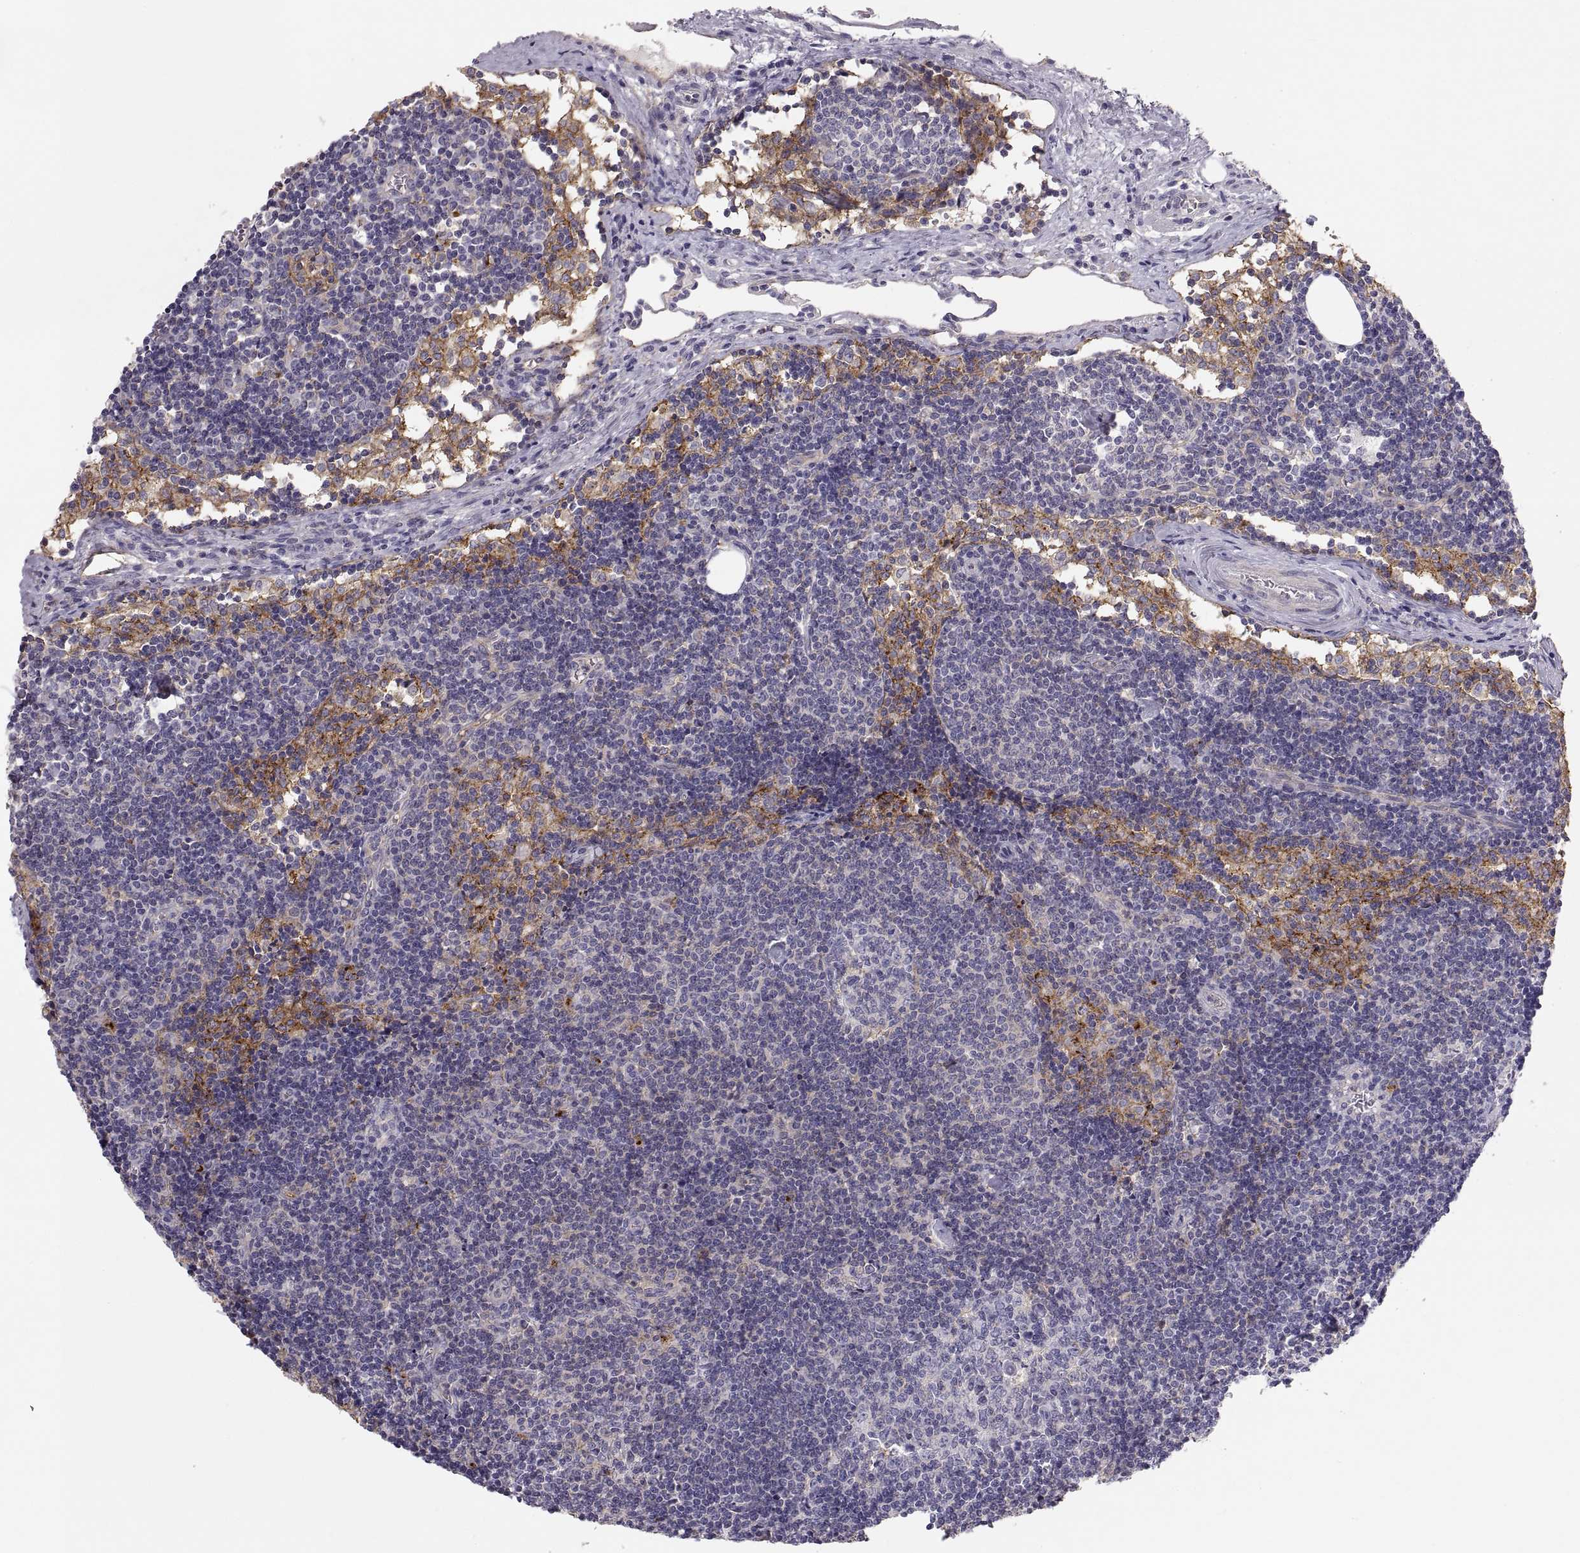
{"staining": {"intensity": "negative", "quantity": "none", "location": "none"}, "tissue": "lymph node", "cell_type": "Germinal center cells", "image_type": "normal", "snomed": [{"axis": "morphology", "description": "Normal tissue, NOS"}, {"axis": "topography", "description": "Lymph node"}], "caption": "Immunohistochemical staining of normal lymph node shows no significant staining in germinal center cells. (Brightfield microscopy of DAB immunohistochemistry (IHC) at high magnification).", "gene": "RALB", "patient": {"sex": "female", "age": 34}}